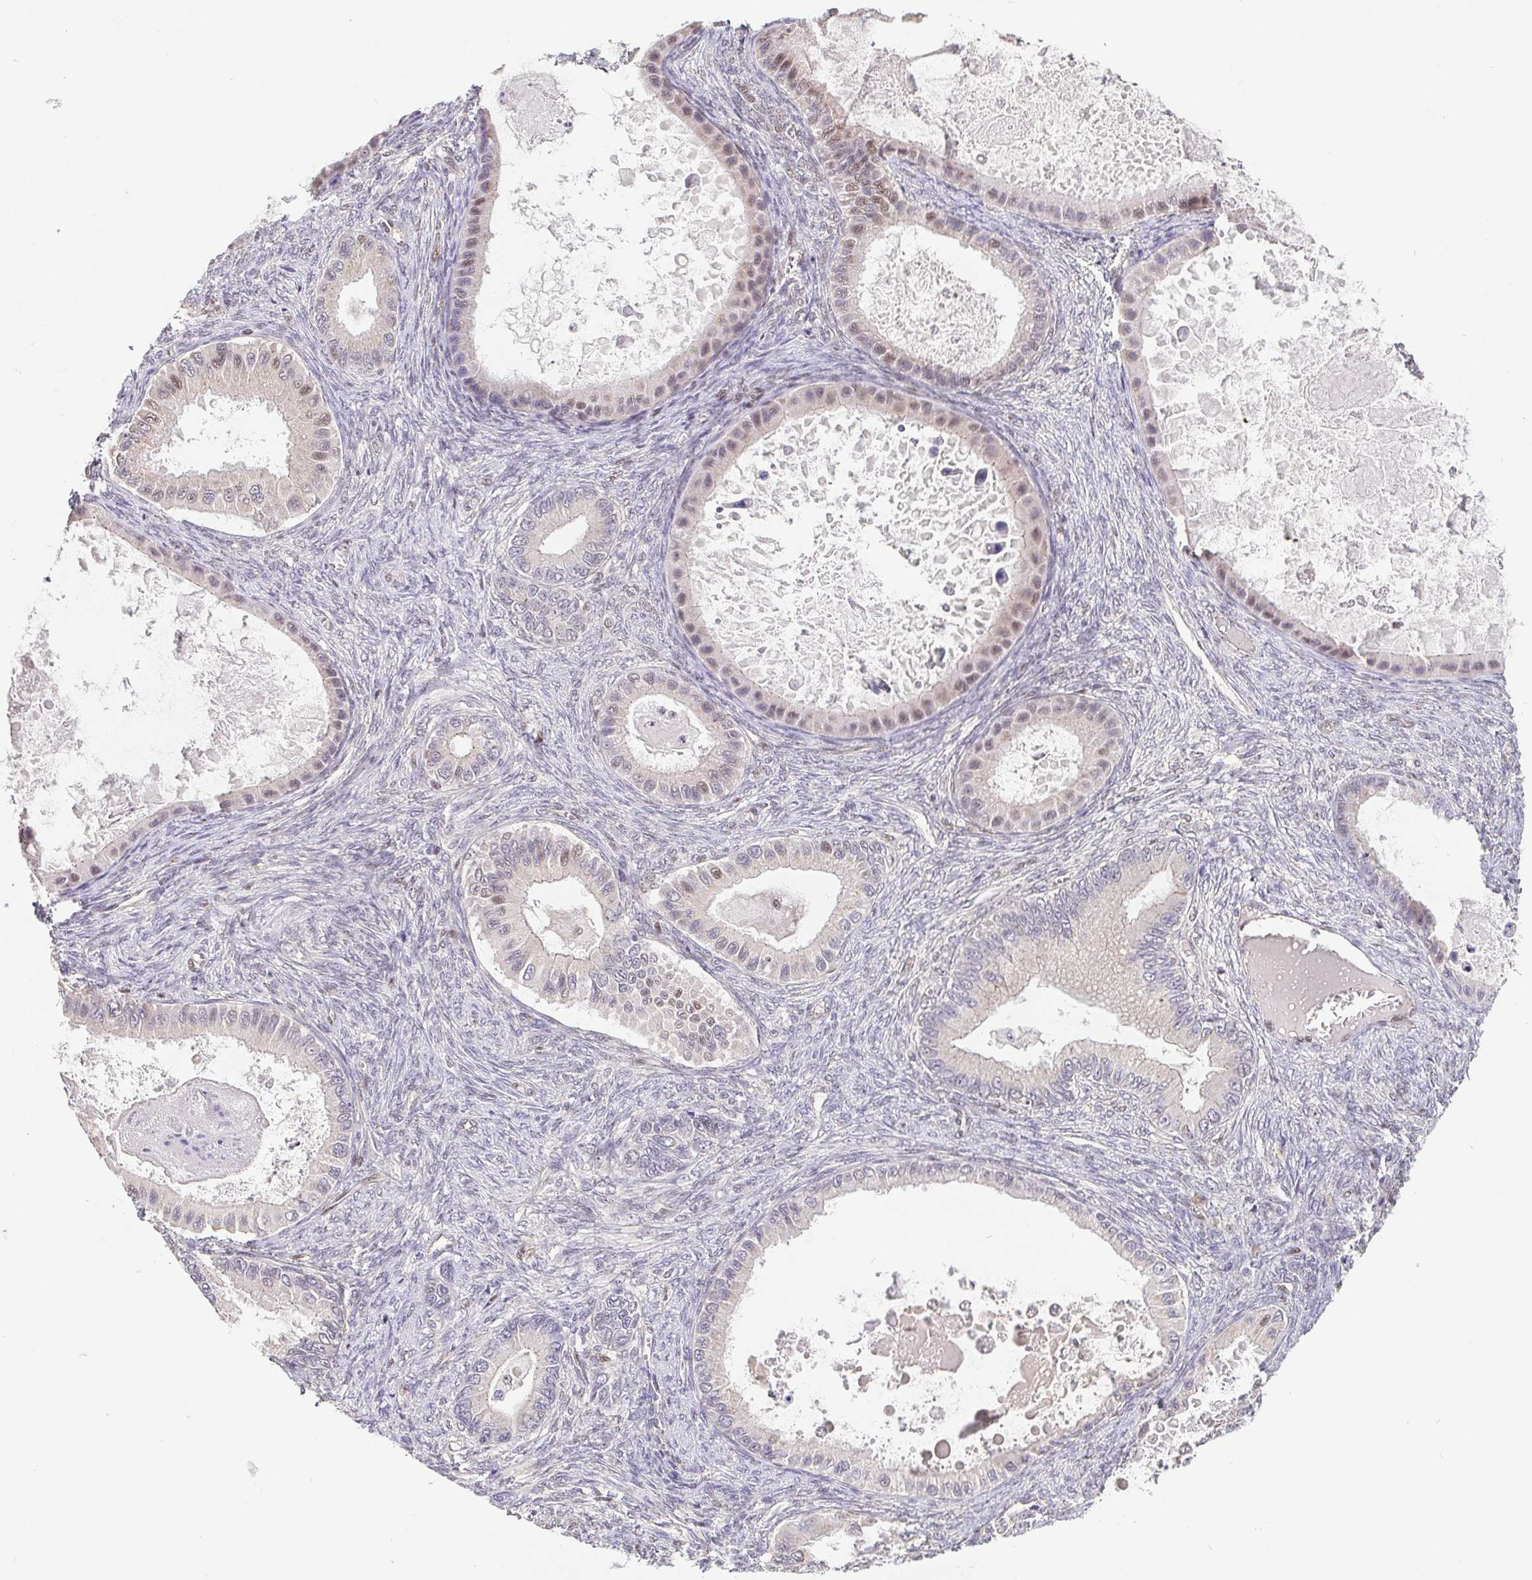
{"staining": {"intensity": "weak", "quantity": "25%-75%", "location": "nuclear"}, "tissue": "ovarian cancer", "cell_type": "Tumor cells", "image_type": "cancer", "snomed": [{"axis": "morphology", "description": "Cystadenocarcinoma, mucinous, NOS"}, {"axis": "topography", "description": "Ovary"}], "caption": "Immunohistochemical staining of human ovarian cancer displays low levels of weak nuclear protein staining in about 25%-75% of tumor cells. The protein of interest is stained brown, and the nuclei are stained in blue (DAB (3,3'-diaminobenzidine) IHC with brightfield microscopy, high magnification).", "gene": "POU2F1", "patient": {"sex": "female", "age": 64}}